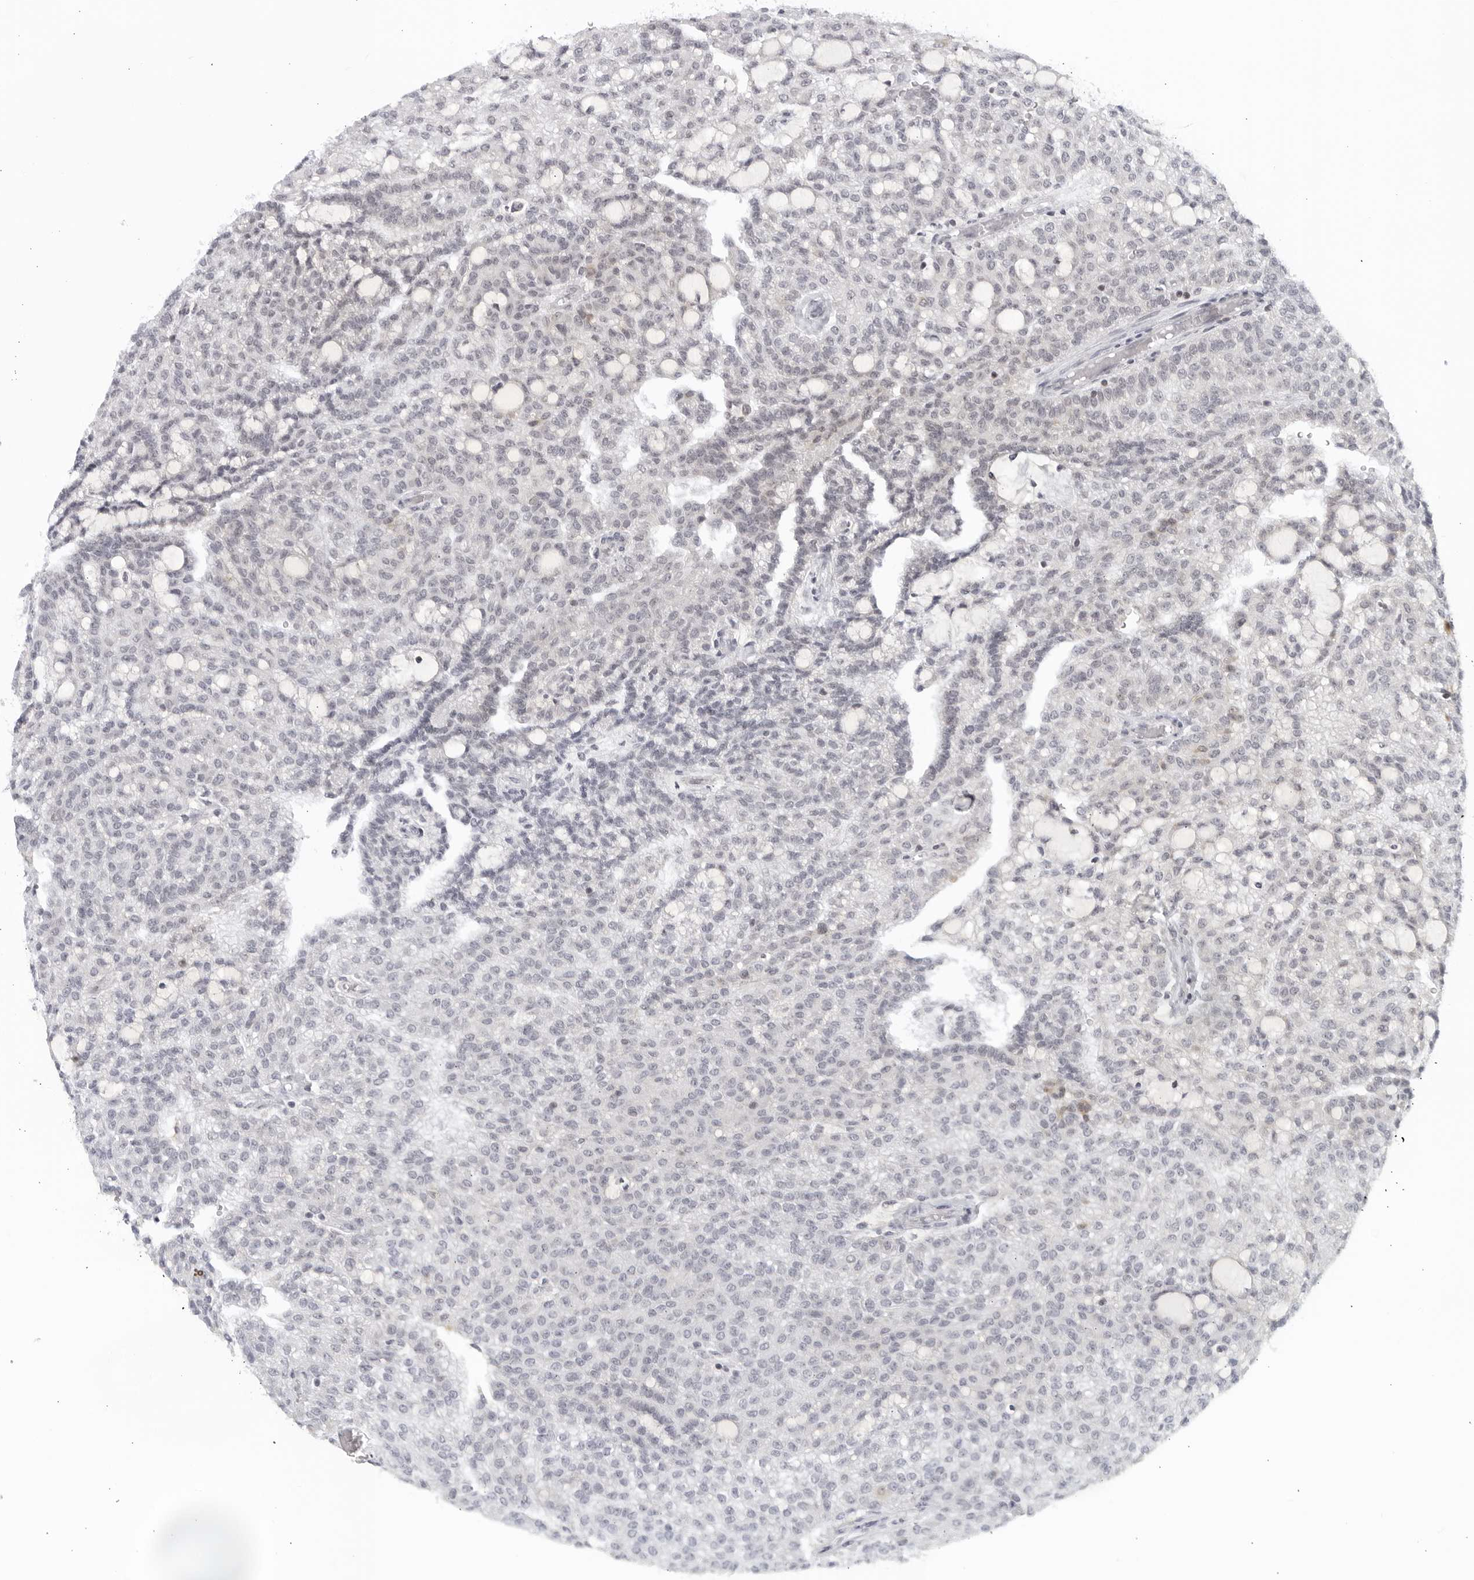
{"staining": {"intensity": "negative", "quantity": "none", "location": "none"}, "tissue": "renal cancer", "cell_type": "Tumor cells", "image_type": "cancer", "snomed": [{"axis": "morphology", "description": "Adenocarcinoma, NOS"}, {"axis": "topography", "description": "Kidney"}], "caption": "High power microscopy image of an immunohistochemistry (IHC) histopathology image of renal cancer, revealing no significant expression in tumor cells. (DAB IHC visualized using brightfield microscopy, high magnification).", "gene": "RAB11FIP3", "patient": {"sex": "male", "age": 63}}